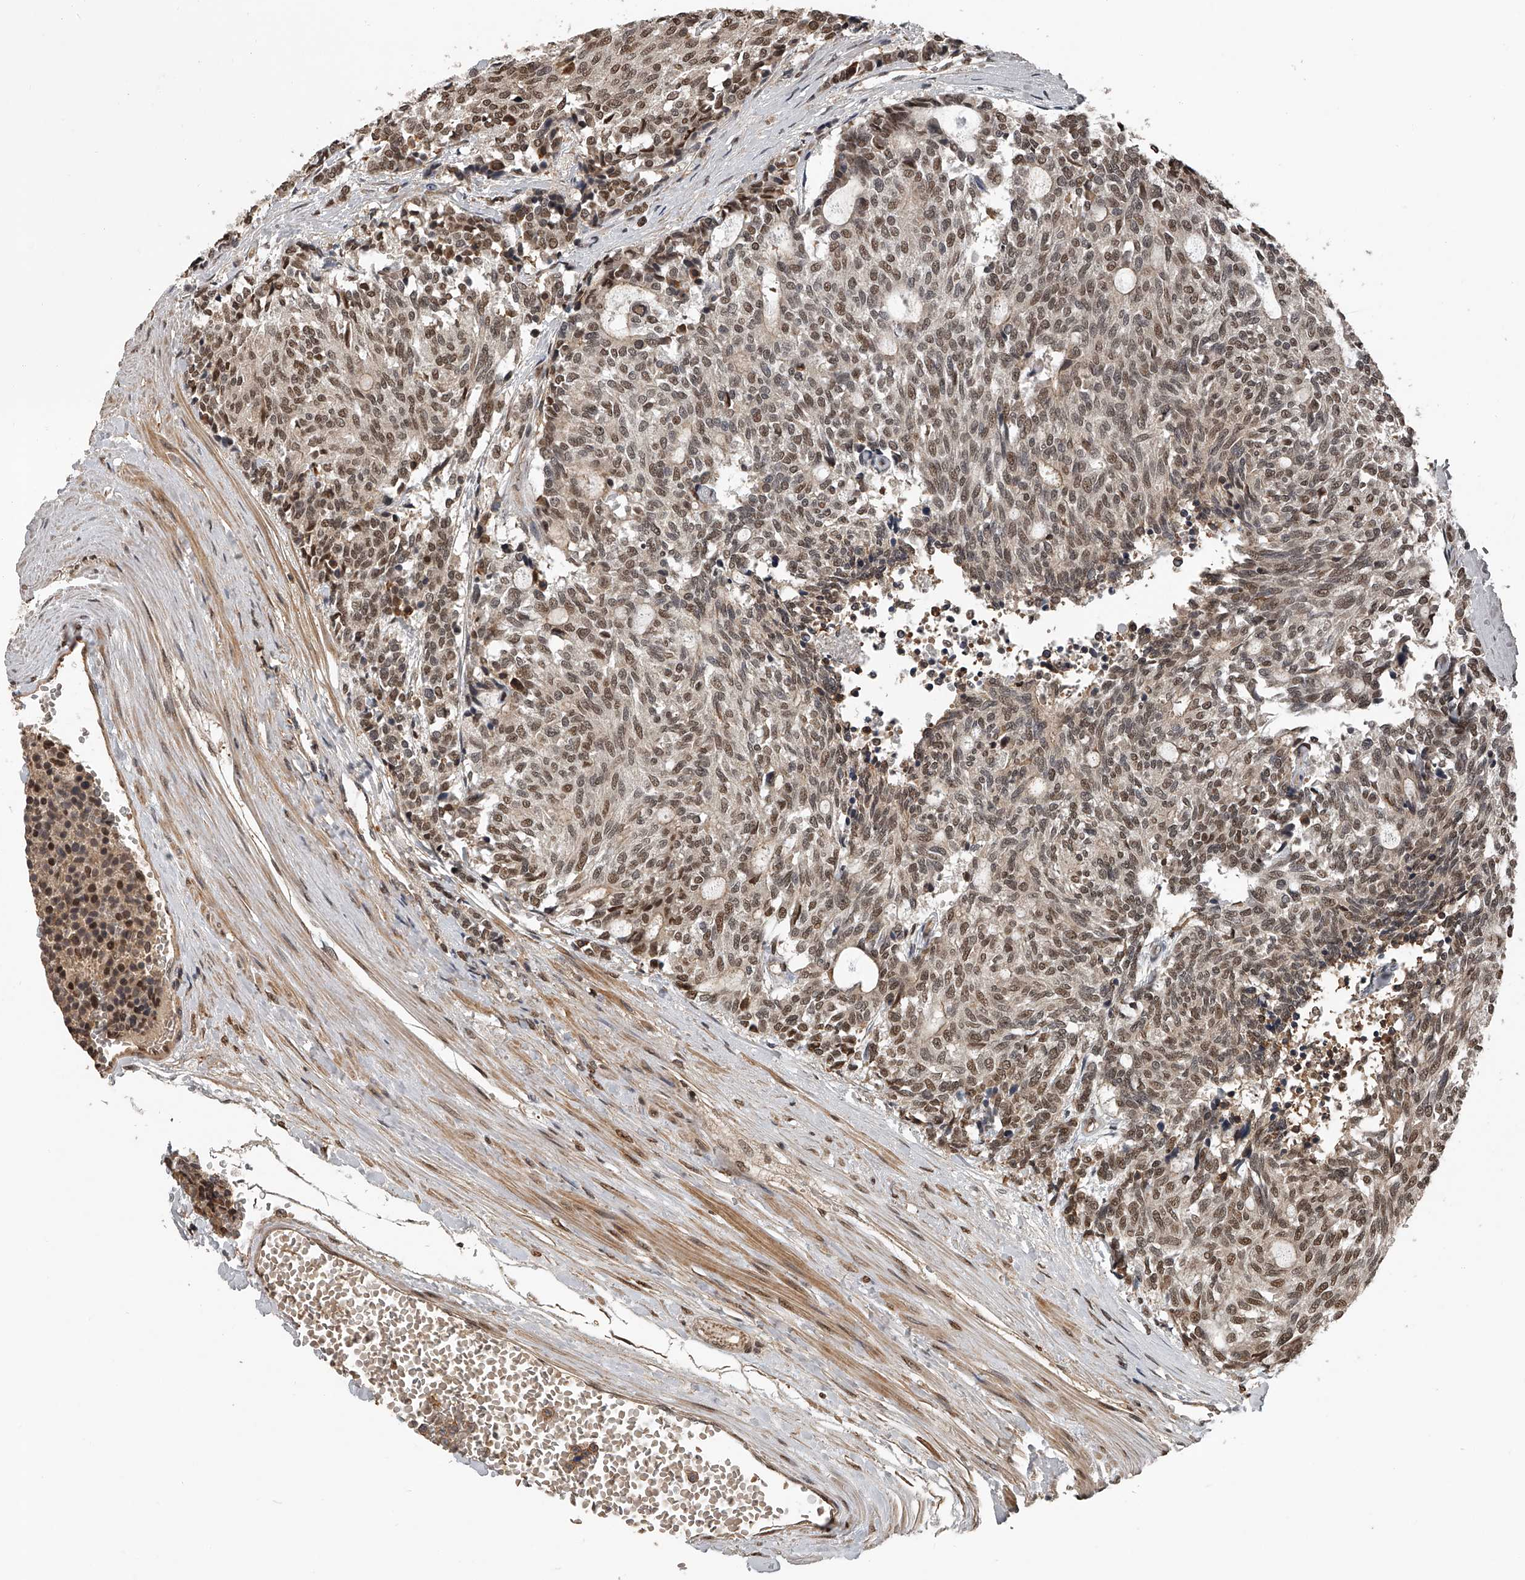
{"staining": {"intensity": "moderate", "quantity": ">75%", "location": "nuclear"}, "tissue": "carcinoid", "cell_type": "Tumor cells", "image_type": "cancer", "snomed": [{"axis": "morphology", "description": "Carcinoid, malignant, NOS"}, {"axis": "topography", "description": "Pancreas"}], "caption": "Brown immunohistochemical staining in human malignant carcinoid exhibits moderate nuclear expression in approximately >75% of tumor cells. The staining was performed using DAB, with brown indicating positive protein expression. Nuclei are stained blue with hematoxylin.", "gene": "PLEKHG1", "patient": {"sex": "female", "age": 54}}